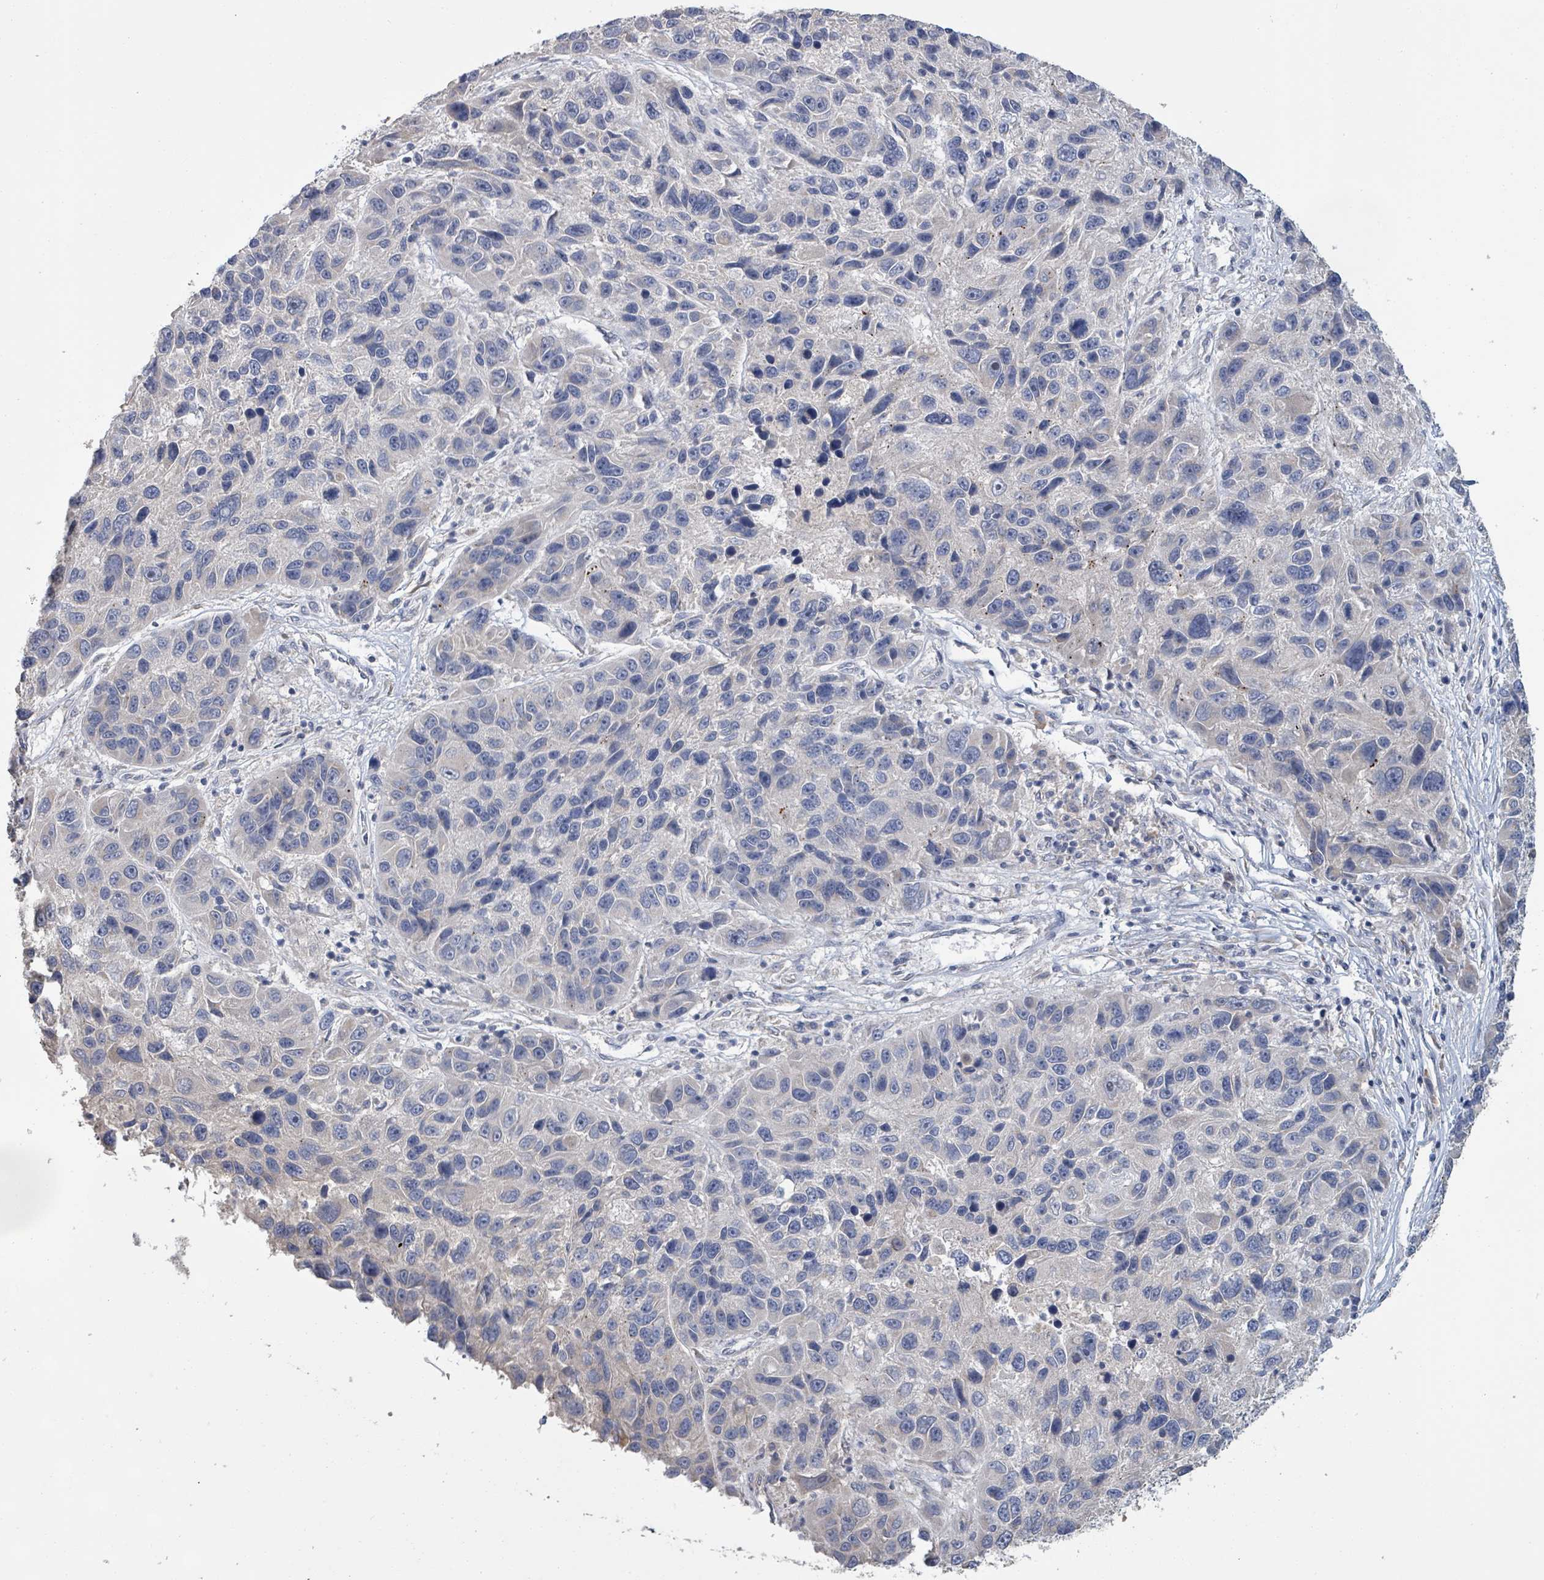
{"staining": {"intensity": "negative", "quantity": "none", "location": "none"}, "tissue": "melanoma", "cell_type": "Tumor cells", "image_type": "cancer", "snomed": [{"axis": "morphology", "description": "Malignant melanoma, NOS"}, {"axis": "topography", "description": "Skin"}], "caption": "A micrograph of melanoma stained for a protein shows no brown staining in tumor cells. (DAB immunohistochemistry visualized using brightfield microscopy, high magnification).", "gene": "KCNS2", "patient": {"sex": "male", "age": 53}}